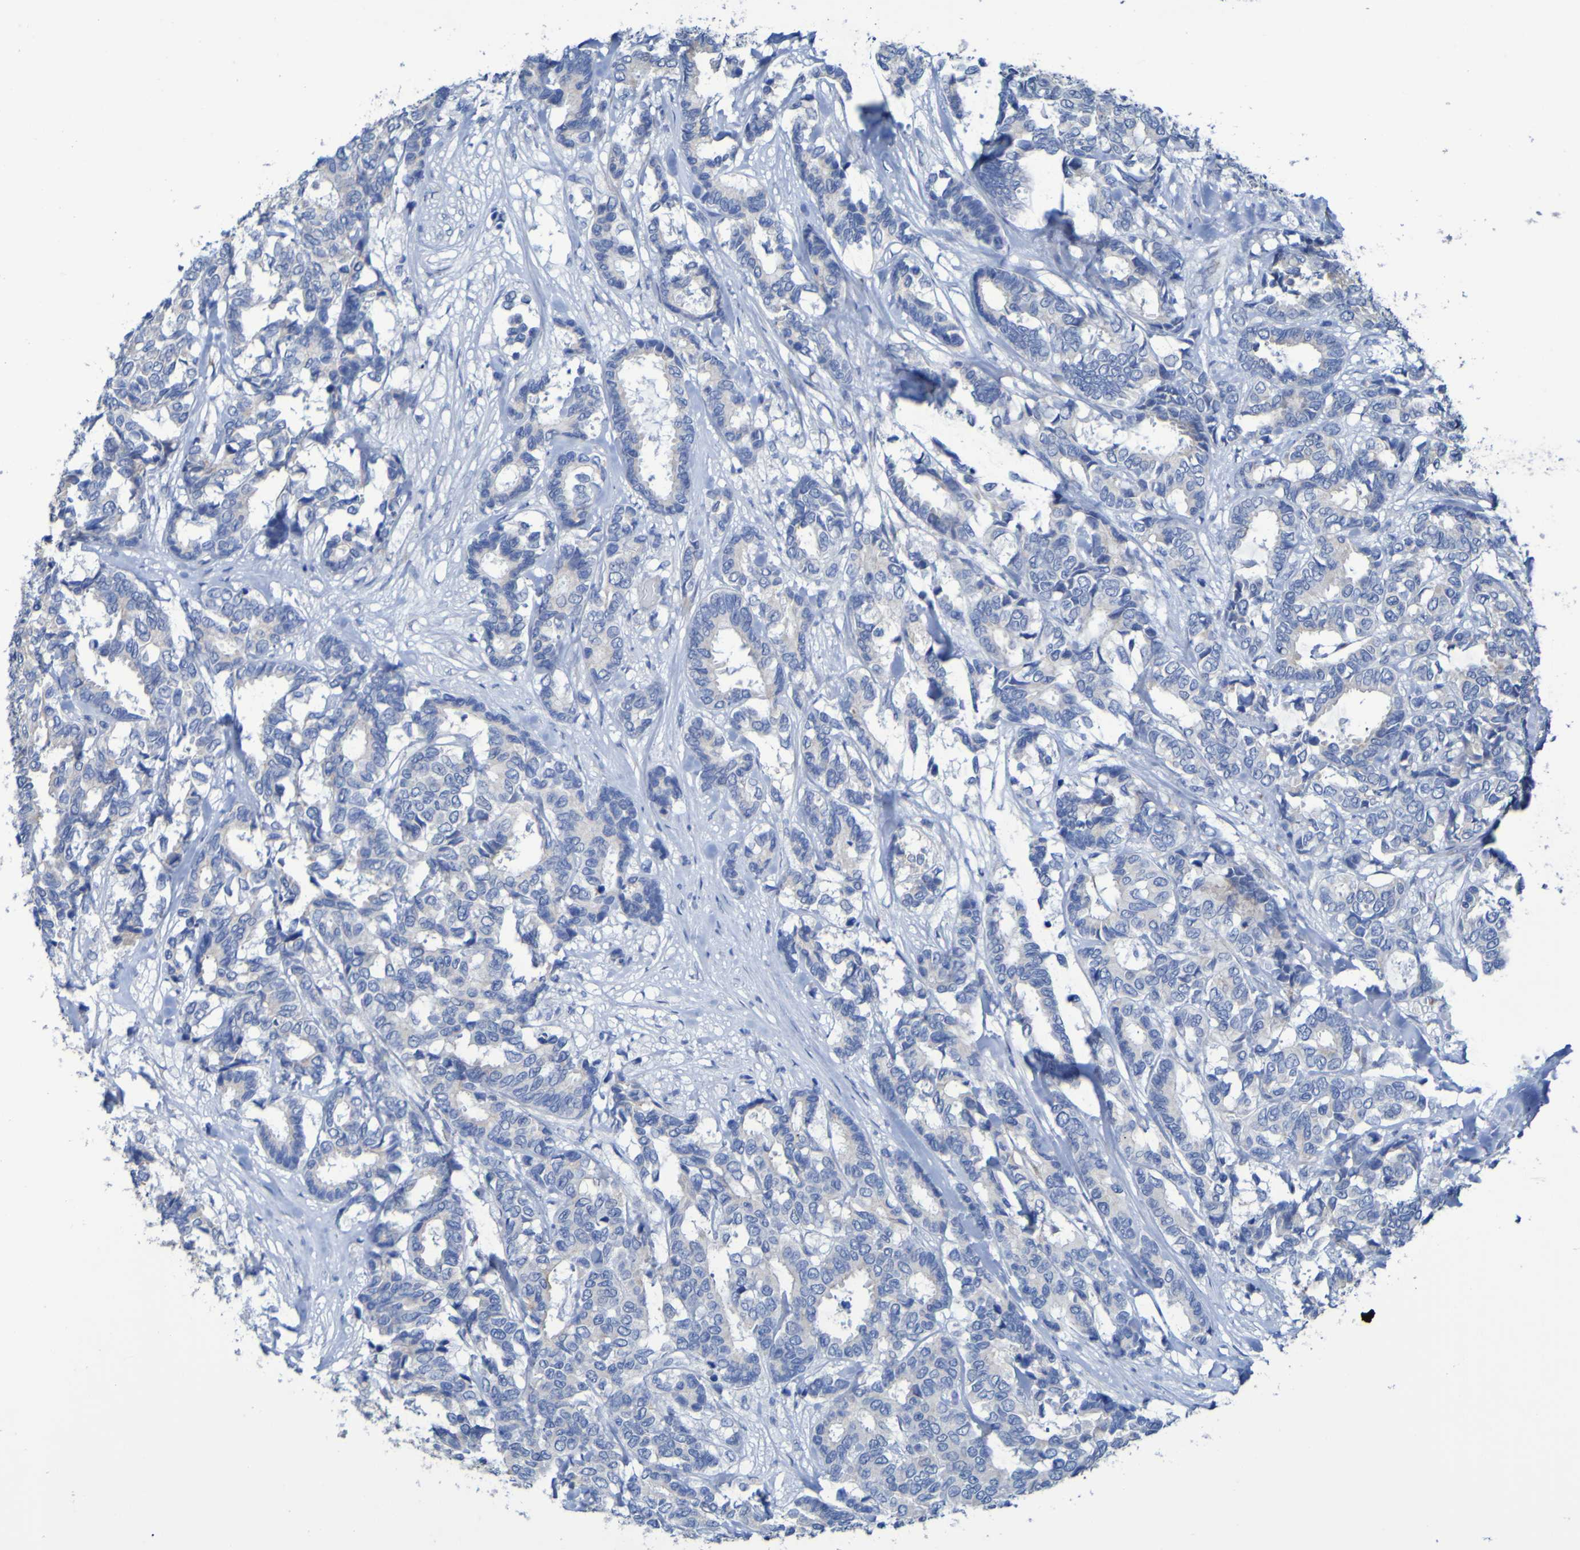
{"staining": {"intensity": "negative", "quantity": "none", "location": "none"}, "tissue": "breast cancer", "cell_type": "Tumor cells", "image_type": "cancer", "snomed": [{"axis": "morphology", "description": "Duct carcinoma"}, {"axis": "topography", "description": "Breast"}], "caption": "Immunohistochemistry of invasive ductal carcinoma (breast) shows no positivity in tumor cells.", "gene": "C11orf24", "patient": {"sex": "female", "age": 87}}